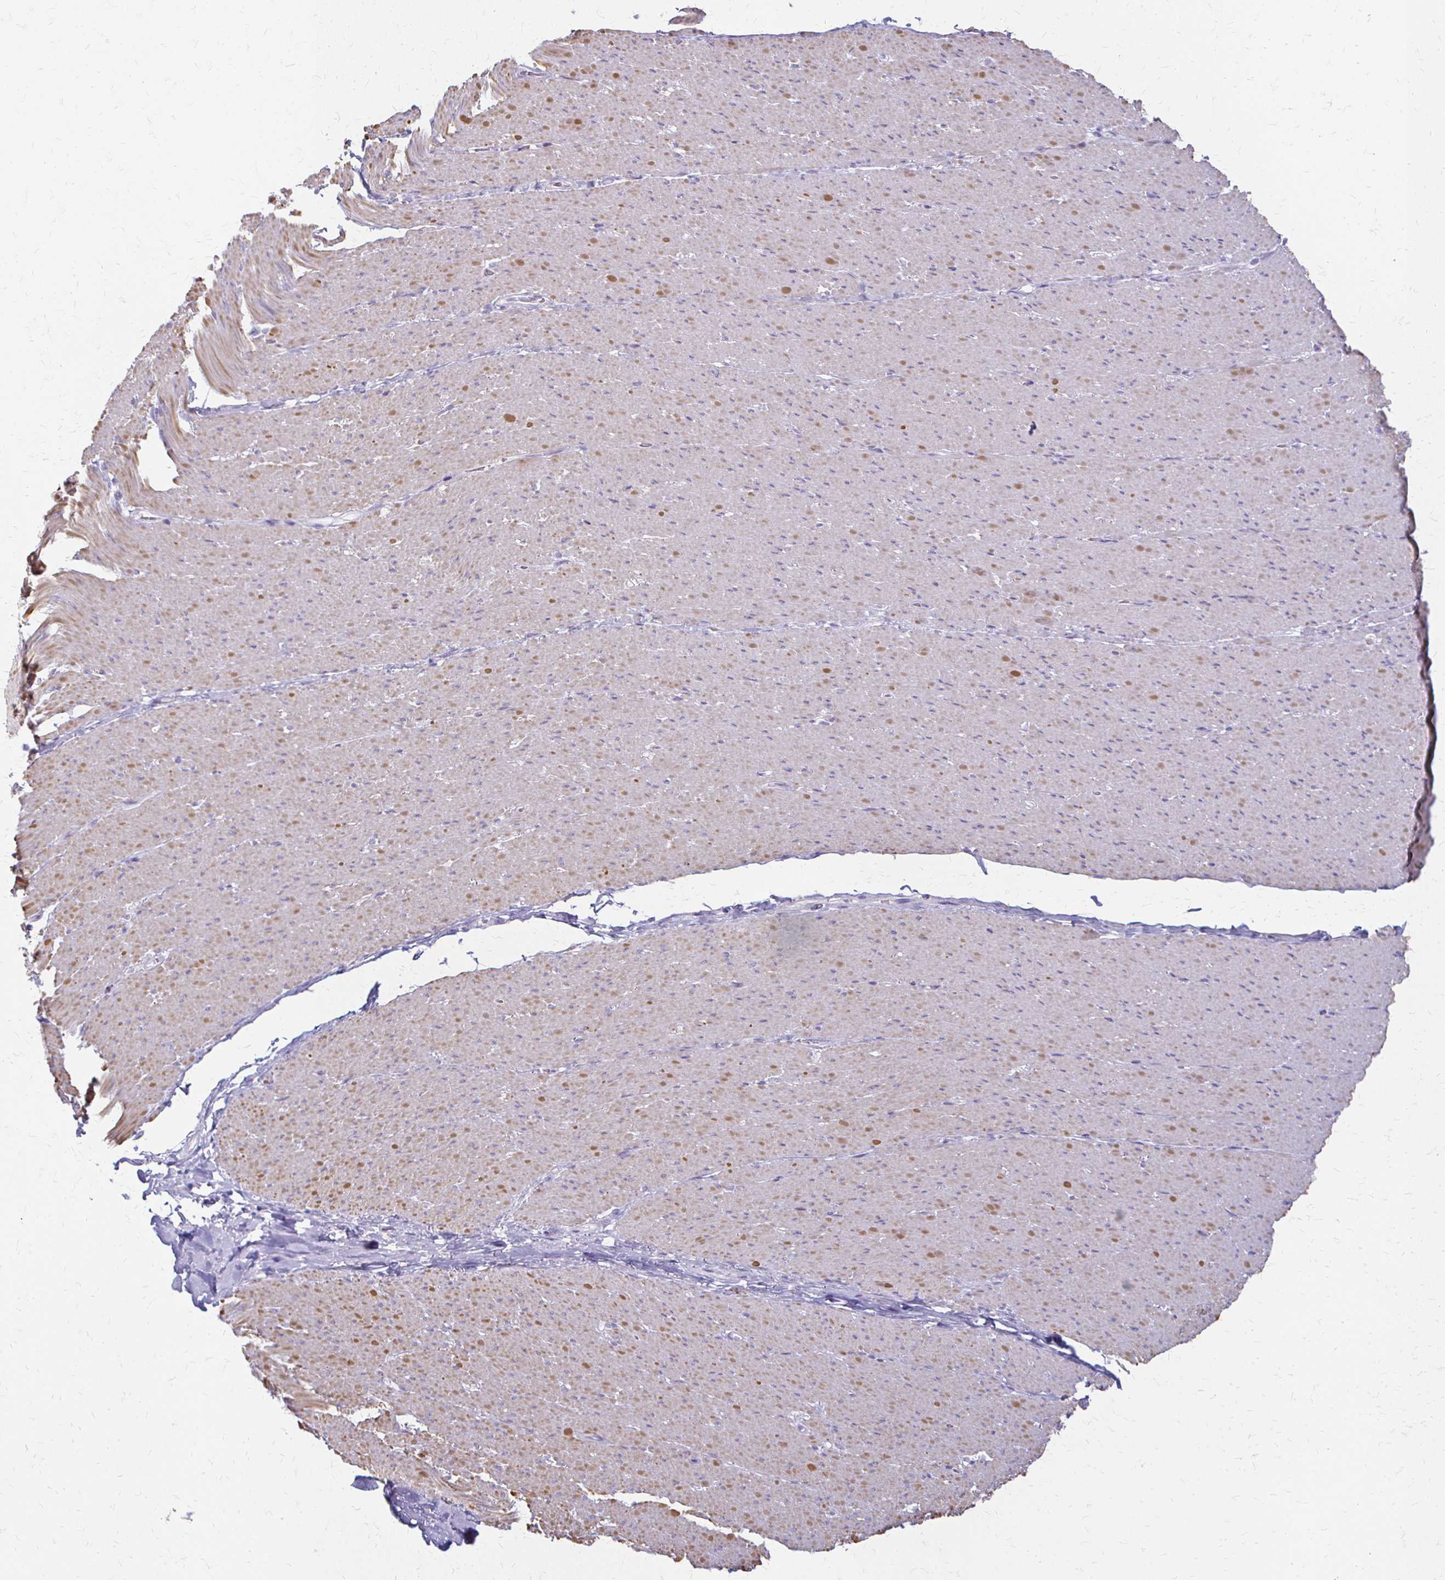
{"staining": {"intensity": "moderate", "quantity": "<25%", "location": "cytoplasmic/membranous"}, "tissue": "smooth muscle", "cell_type": "Smooth muscle cells", "image_type": "normal", "snomed": [{"axis": "morphology", "description": "Normal tissue, NOS"}, {"axis": "topography", "description": "Smooth muscle"}, {"axis": "topography", "description": "Rectum"}], "caption": "Benign smooth muscle shows moderate cytoplasmic/membranous staining in approximately <25% of smooth muscle cells, visualized by immunohistochemistry. (IHC, brightfield microscopy, high magnification).", "gene": "ACP5", "patient": {"sex": "male", "age": 53}}